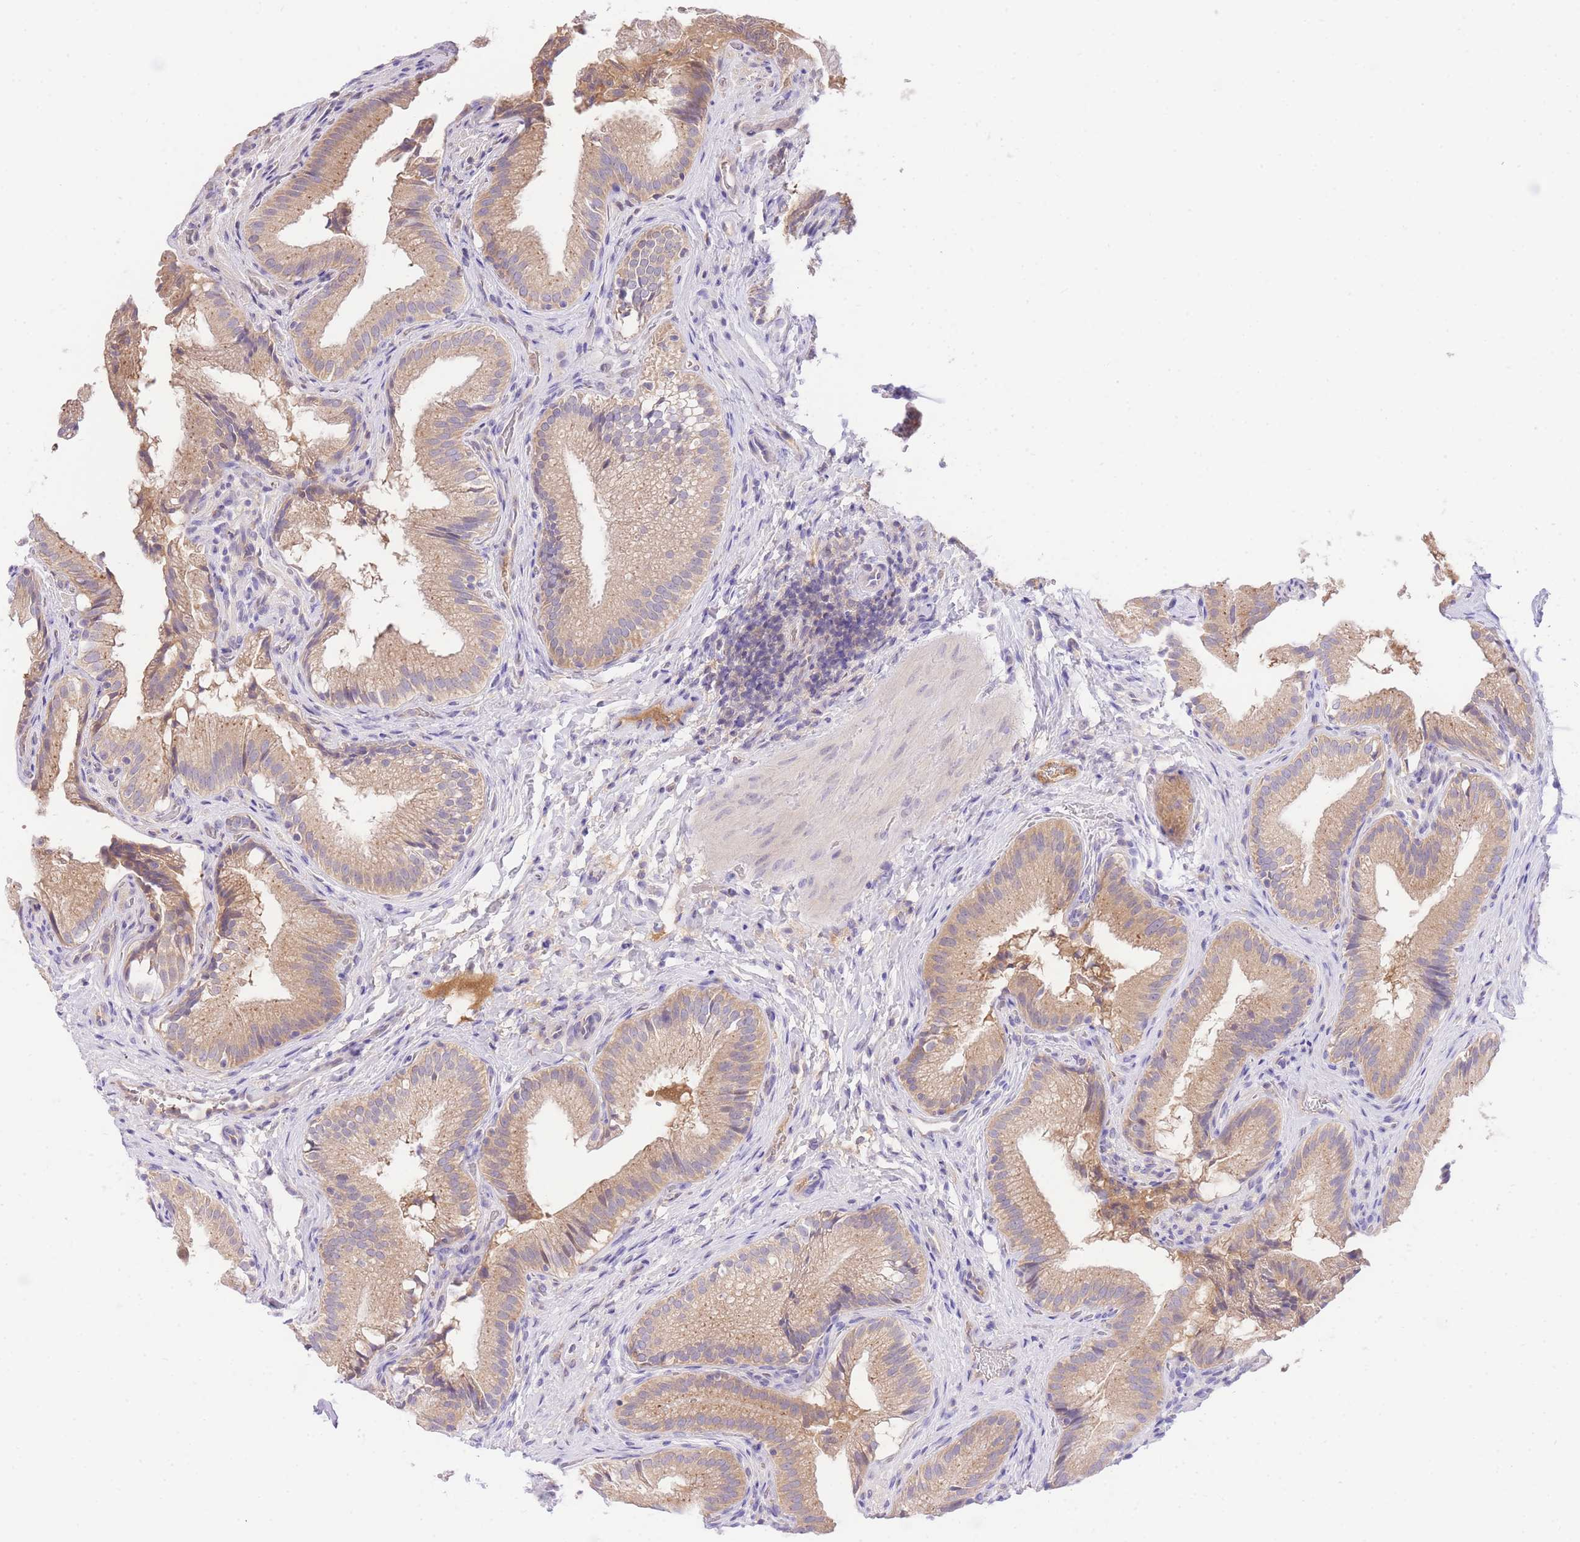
{"staining": {"intensity": "moderate", "quantity": ">75%", "location": "cytoplasmic/membranous"}, "tissue": "gallbladder", "cell_type": "Glandular cells", "image_type": "normal", "snomed": [{"axis": "morphology", "description": "Normal tissue, NOS"}, {"axis": "topography", "description": "Gallbladder"}], "caption": "High-power microscopy captured an immunohistochemistry micrograph of unremarkable gallbladder, revealing moderate cytoplasmic/membranous staining in about >75% of glandular cells.", "gene": "LIPH", "patient": {"sex": "female", "age": 30}}